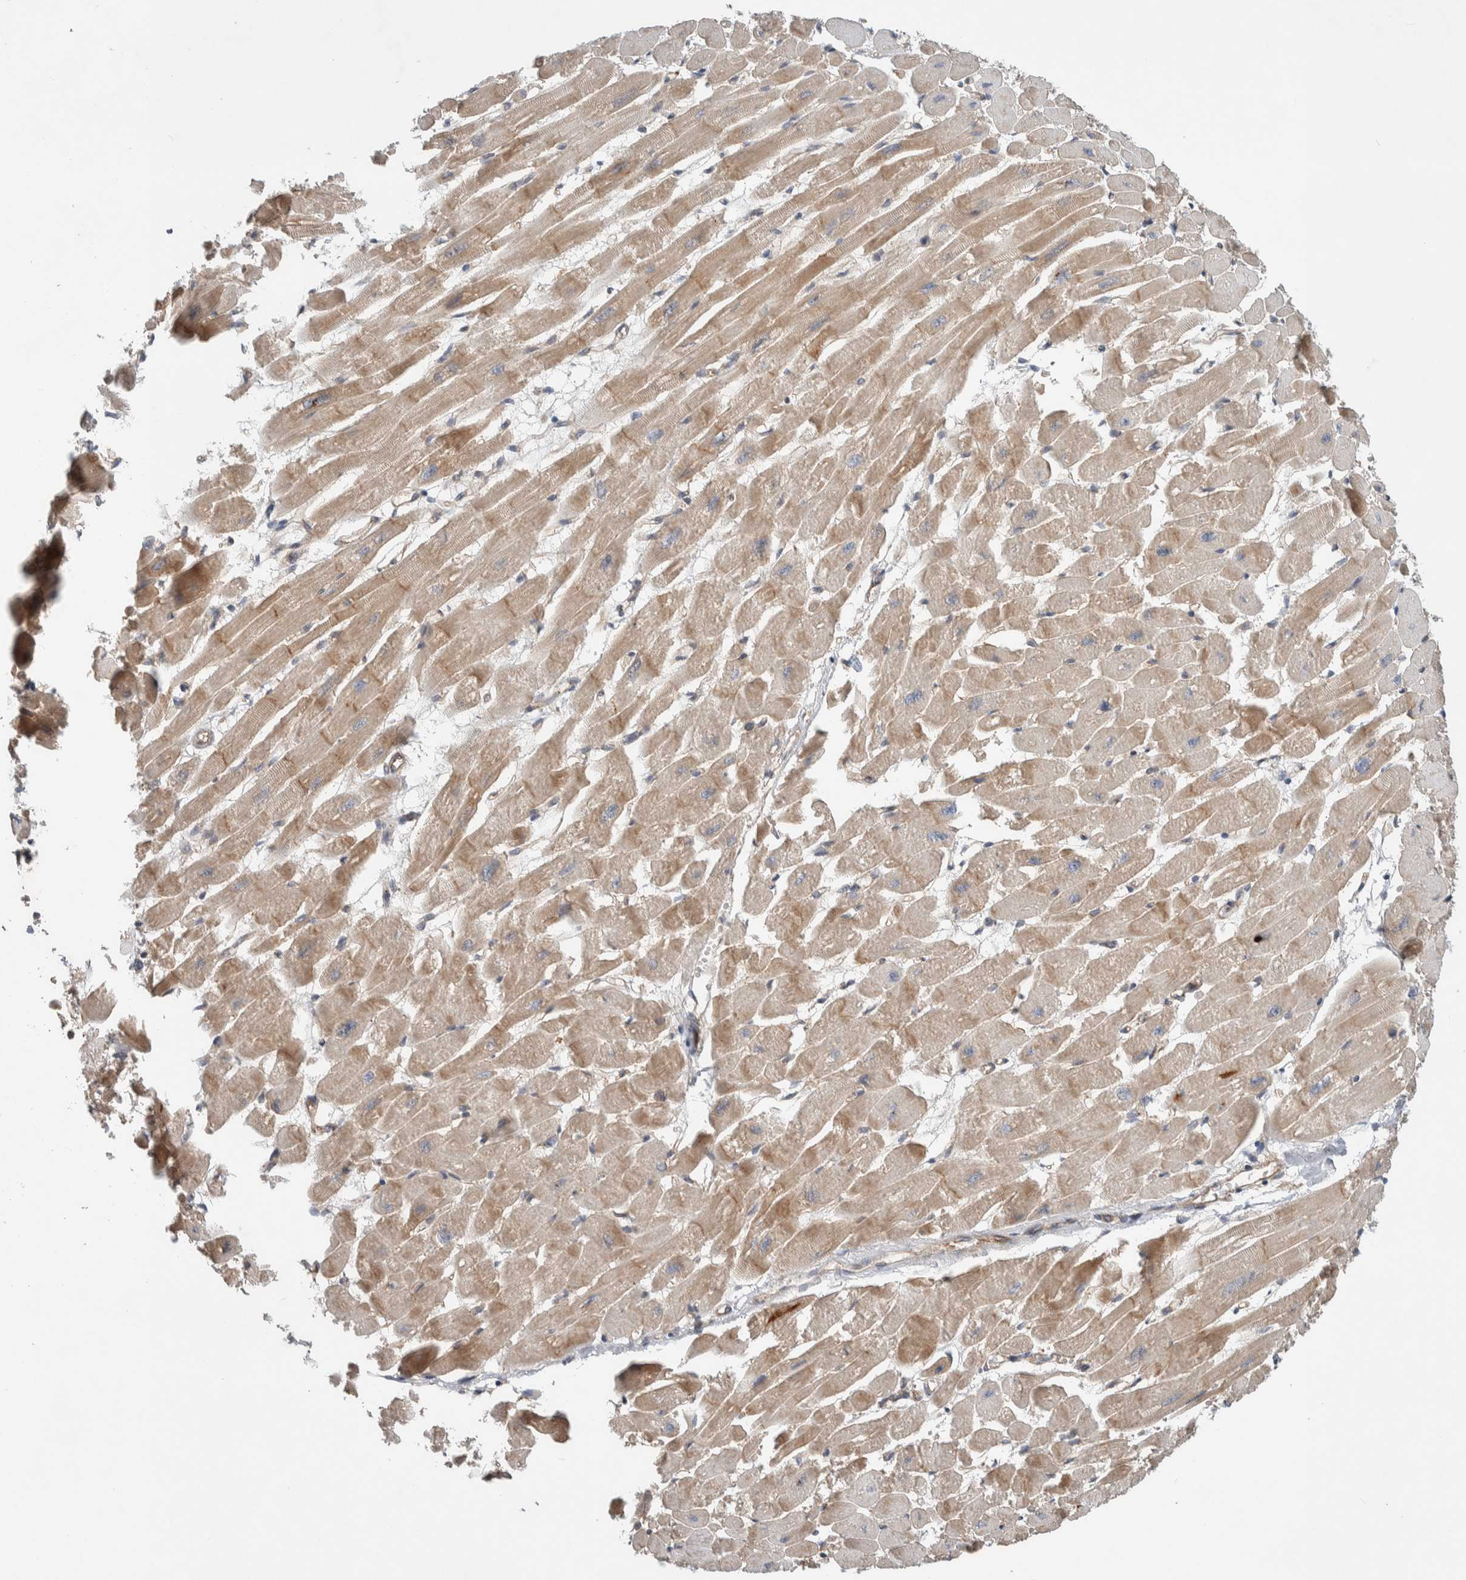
{"staining": {"intensity": "moderate", "quantity": ">75%", "location": "cytoplasmic/membranous"}, "tissue": "heart muscle", "cell_type": "Cardiomyocytes", "image_type": "normal", "snomed": [{"axis": "morphology", "description": "Normal tissue, NOS"}, {"axis": "topography", "description": "Heart"}], "caption": "This image reveals IHC staining of unremarkable heart muscle, with medium moderate cytoplasmic/membranous expression in approximately >75% of cardiomyocytes.", "gene": "DEPTOR", "patient": {"sex": "female", "age": 54}}